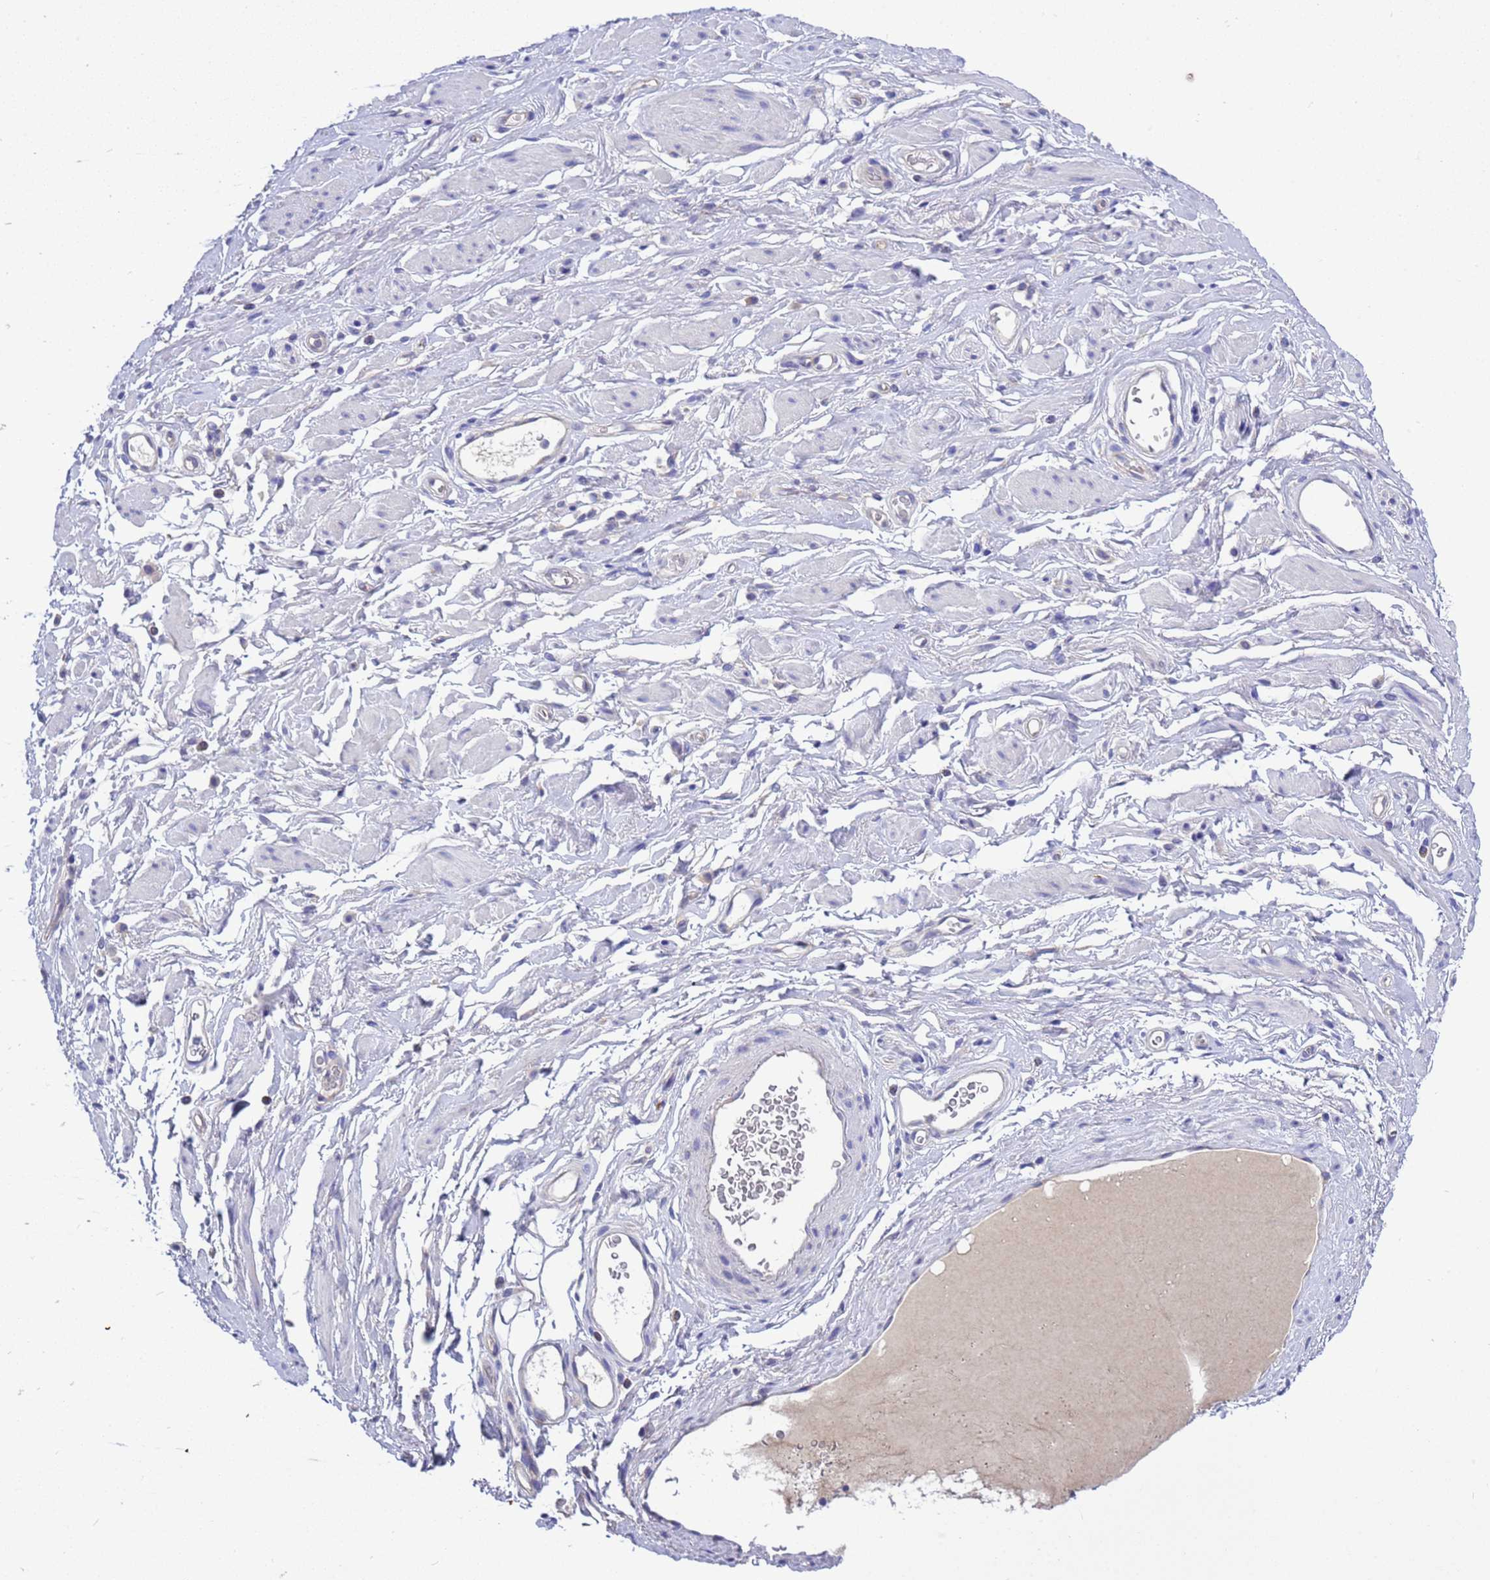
{"staining": {"intensity": "negative", "quantity": "none", "location": "none"}, "tissue": "adipose tissue", "cell_type": "Adipocytes", "image_type": "normal", "snomed": [{"axis": "morphology", "description": "Normal tissue, NOS"}, {"axis": "morphology", "description": "Adenocarcinoma, NOS"}, {"axis": "topography", "description": "Rectum"}, {"axis": "topography", "description": "Vagina"}, {"axis": "topography", "description": "Peripheral nerve tissue"}], "caption": "Immunohistochemical staining of normal adipose tissue demonstrates no significant expression in adipocytes. (DAB (3,3'-diaminobenzidine) immunohistochemistry (IHC), high magnification).", "gene": "RC3H2", "patient": {"sex": "female", "age": 71}}